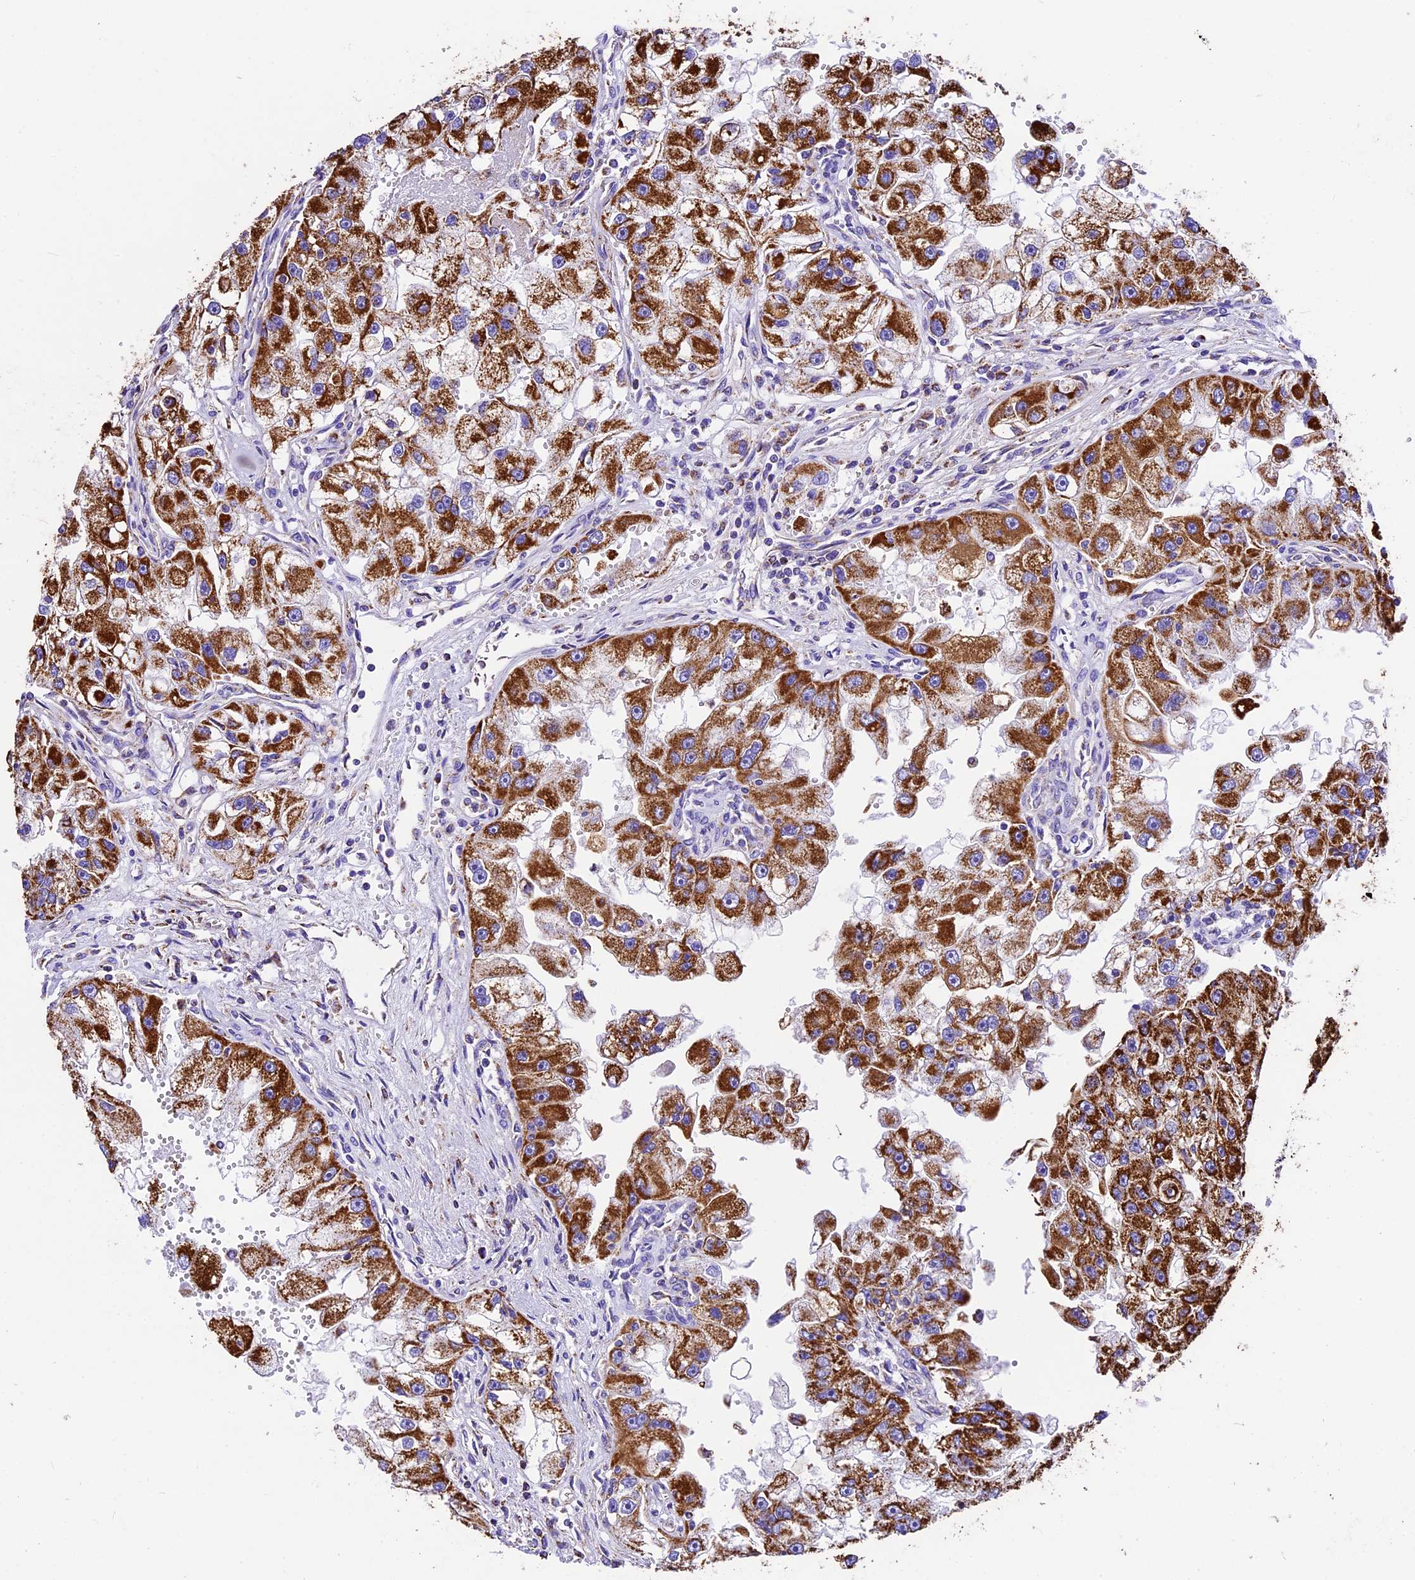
{"staining": {"intensity": "strong", "quantity": ">75%", "location": "cytoplasmic/membranous"}, "tissue": "renal cancer", "cell_type": "Tumor cells", "image_type": "cancer", "snomed": [{"axis": "morphology", "description": "Adenocarcinoma, NOS"}, {"axis": "topography", "description": "Kidney"}], "caption": "This is an image of immunohistochemistry staining of adenocarcinoma (renal), which shows strong positivity in the cytoplasmic/membranous of tumor cells.", "gene": "DCAF5", "patient": {"sex": "male", "age": 63}}